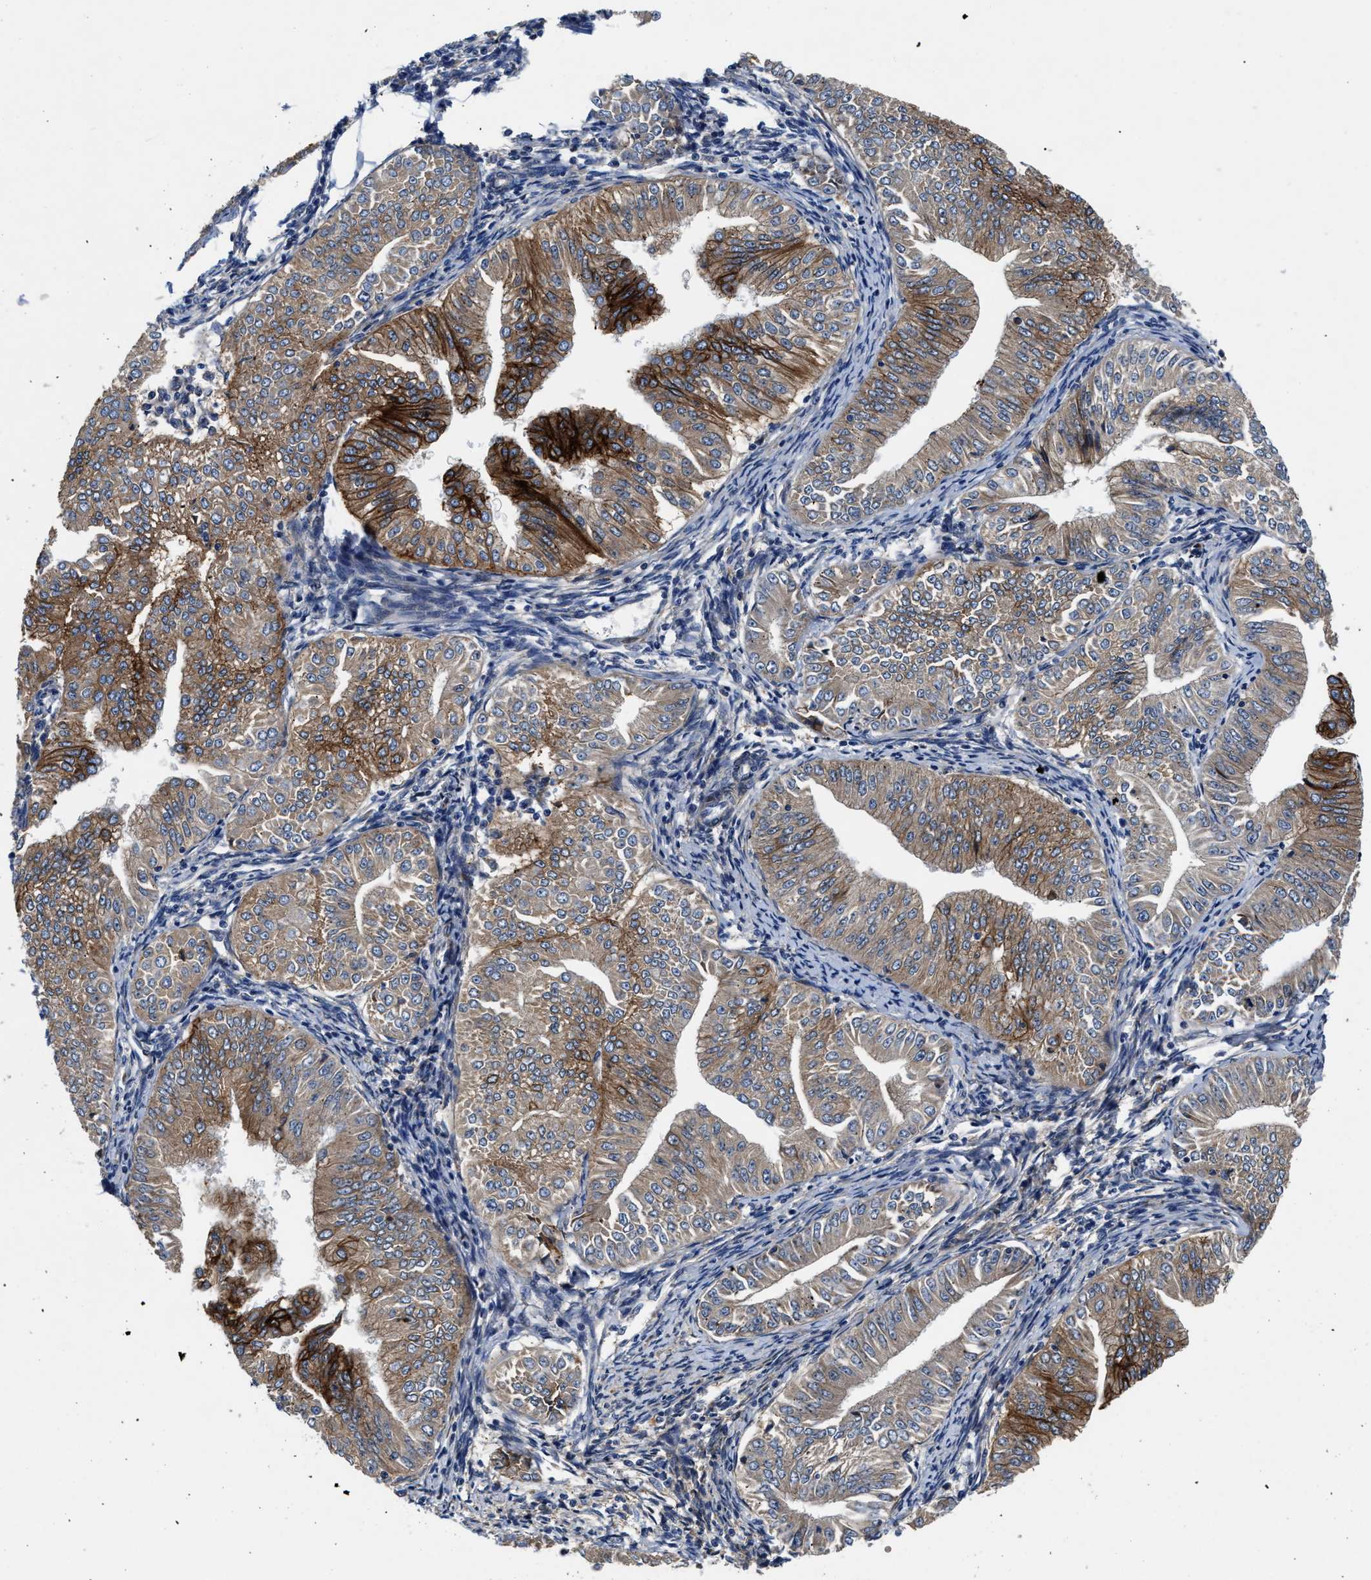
{"staining": {"intensity": "strong", "quantity": ">75%", "location": "cytoplasmic/membranous"}, "tissue": "endometrial cancer", "cell_type": "Tumor cells", "image_type": "cancer", "snomed": [{"axis": "morphology", "description": "Normal tissue, NOS"}, {"axis": "morphology", "description": "Adenocarcinoma, NOS"}, {"axis": "topography", "description": "Endometrium"}], "caption": "This is an image of IHC staining of adenocarcinoma (endometrial), which shows strong positivity in the cytoplasmic/membranous of tumor cells.", "gene": "SLC12A2", "patient": {"sex": "female", "age": 53}}